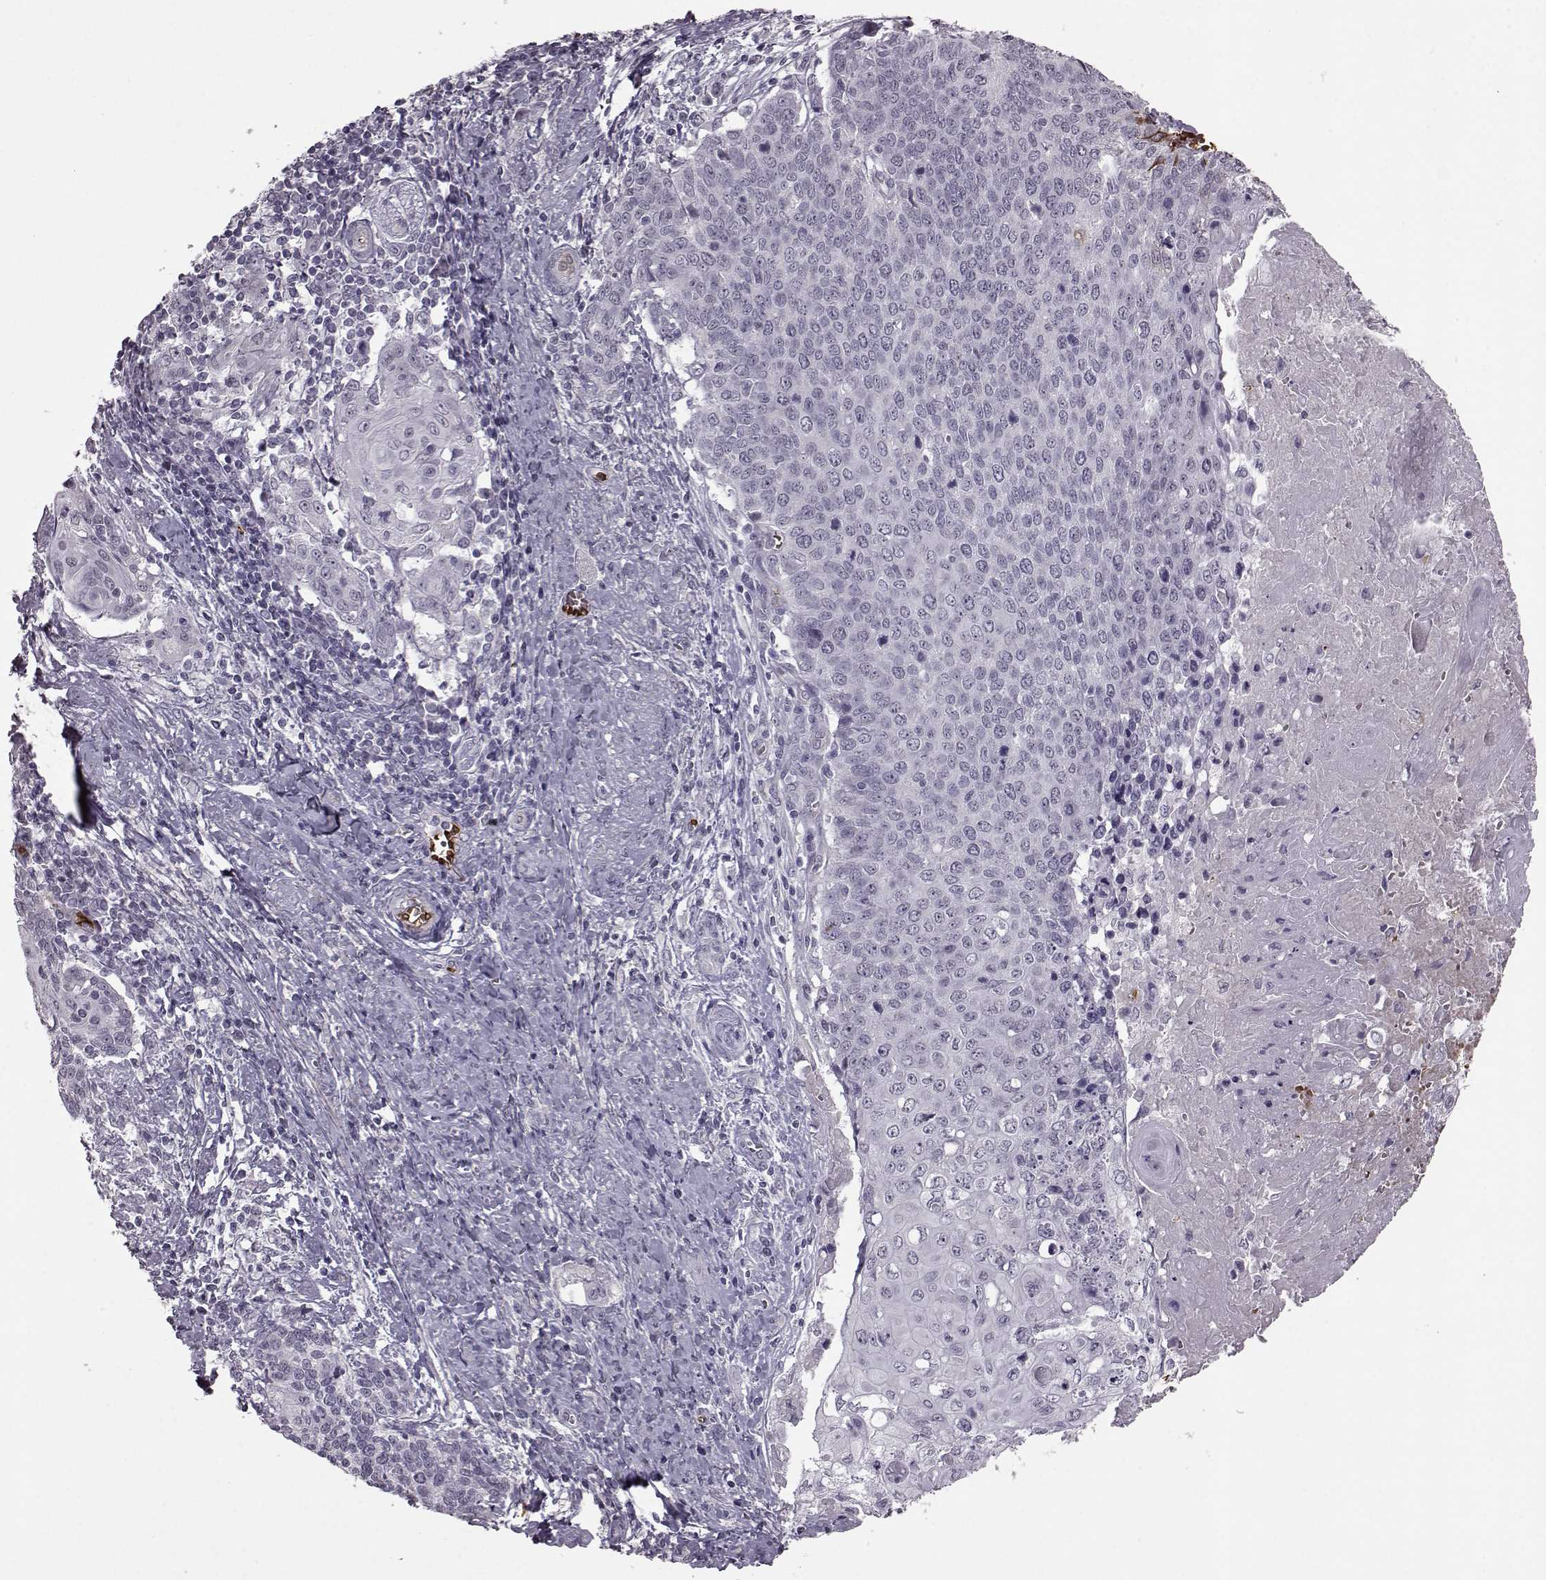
{"staining": {"intensity": "negative", "quantity": "none", "location": "none"}, "tissue": "cervical cancer", "cell_type": "Tumor cells", "image_type": "cancer", "snomed": [{"axis": "morphology", "description": "Squamous cell carcinoma, NOS"}, {"axis": "topography", "description": "Cervix"}], "caption": "This image is of squamous cell carcinoma (cervical) stained with immunohistochemistry (IHC) to label a protein in brown with the nuclei are counter-stained blue. There is no staining in tumor cells.", "gene": "PROP1", "patient": {"sex": "female", "age": 39}}